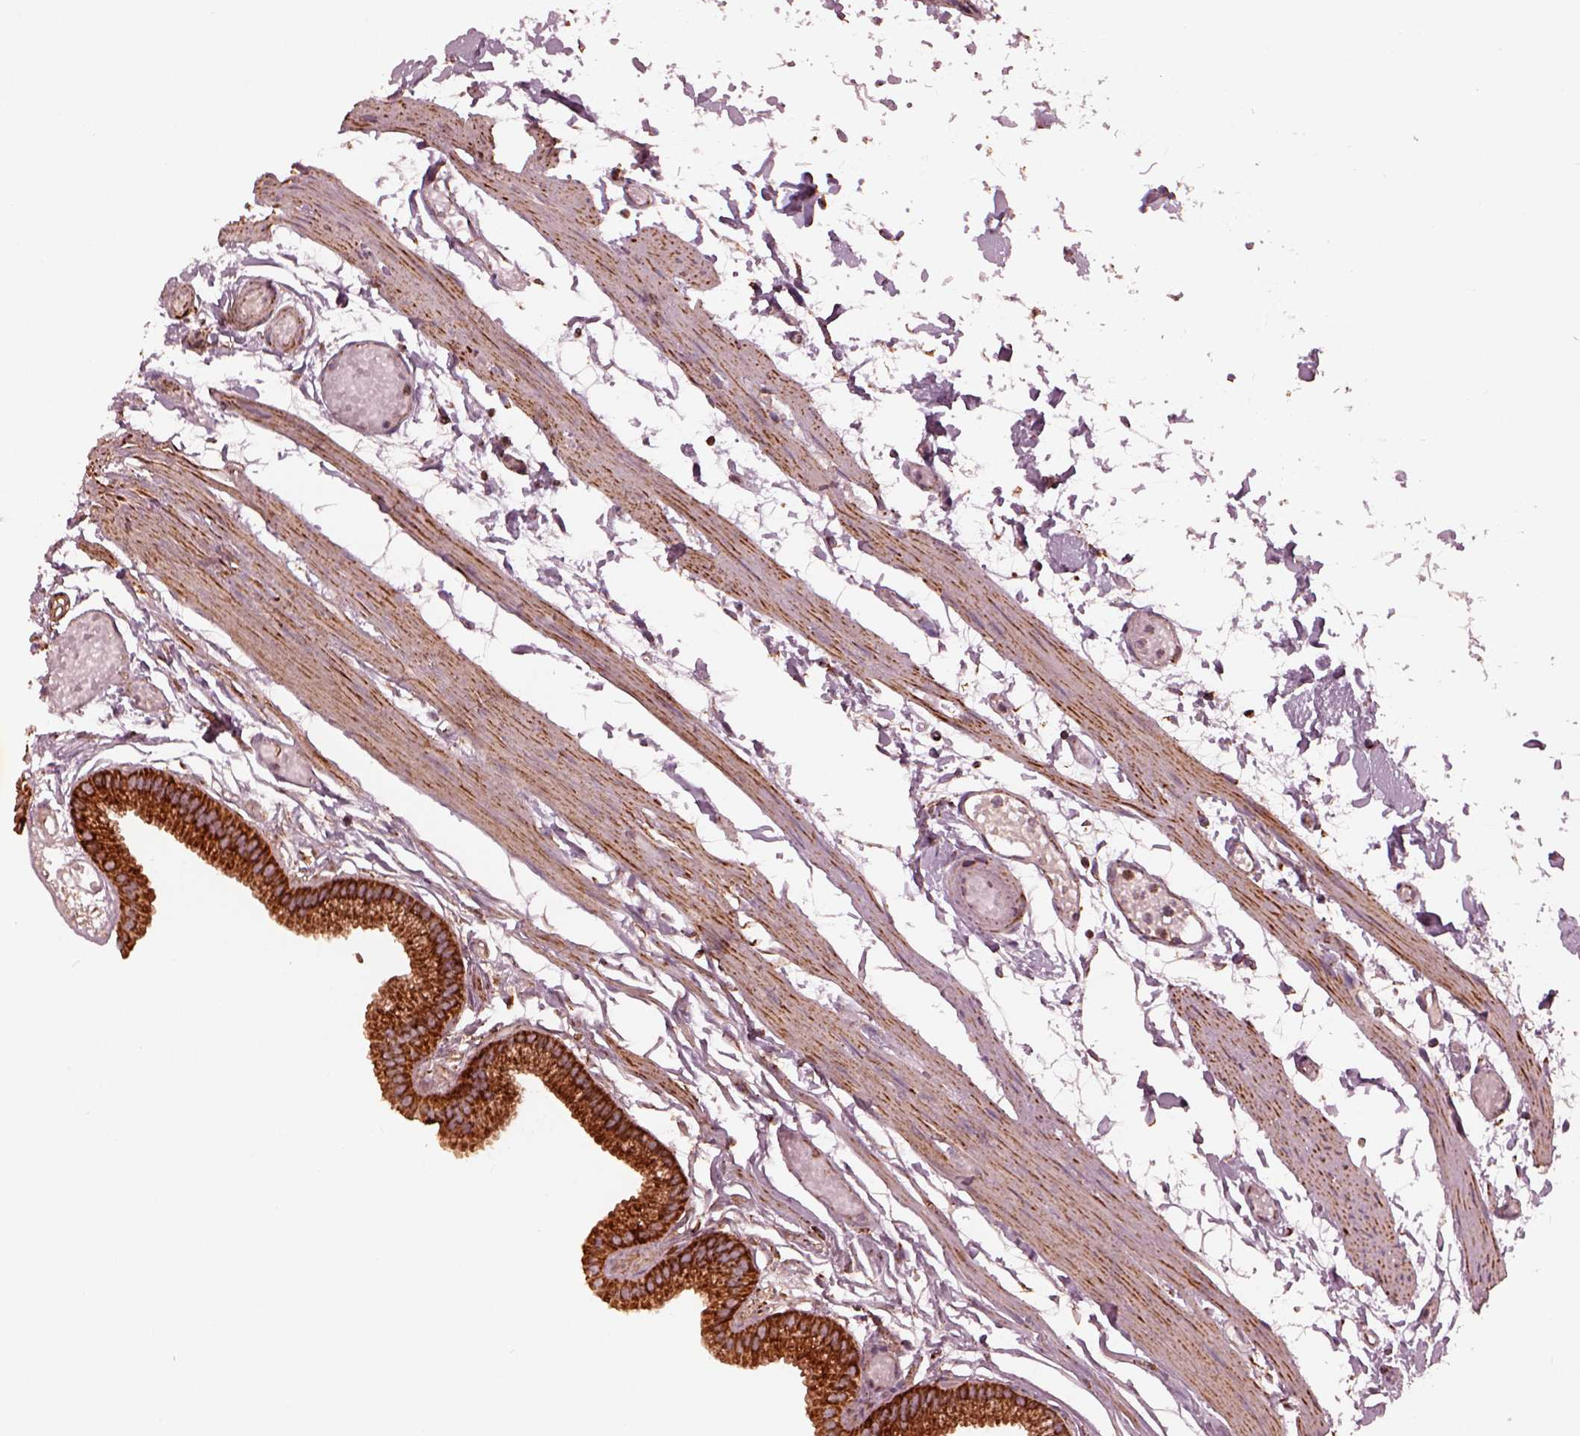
{"staining": {"intensity": "strong", "quantity": ">75%", "location": "cytoplasmic/membranous"}, "tissue": "gallbladder", "cell_type": "Glandular cells", "image_type": "normal", "snomed": [{"axis": "morphology", "description": "Normal tissue, NOS"}, {"axis": "topography", "description": "Gallbladder"}], "caption": "IHC staining of benign gallbladder, which demonstrates high levels of strong cytoplasmic/membranous expression in about >75% of glandular cells indicating strong cytoplasmic/membranous protein expression. The staining was performed using DAB (3,3'-diaminobenzidine) (brown) for protein detection and nuclei were counterstained in hematoxylin (blue).", "gene": "NDUFB10", "patient": {"sex": "female", "age": 45}}